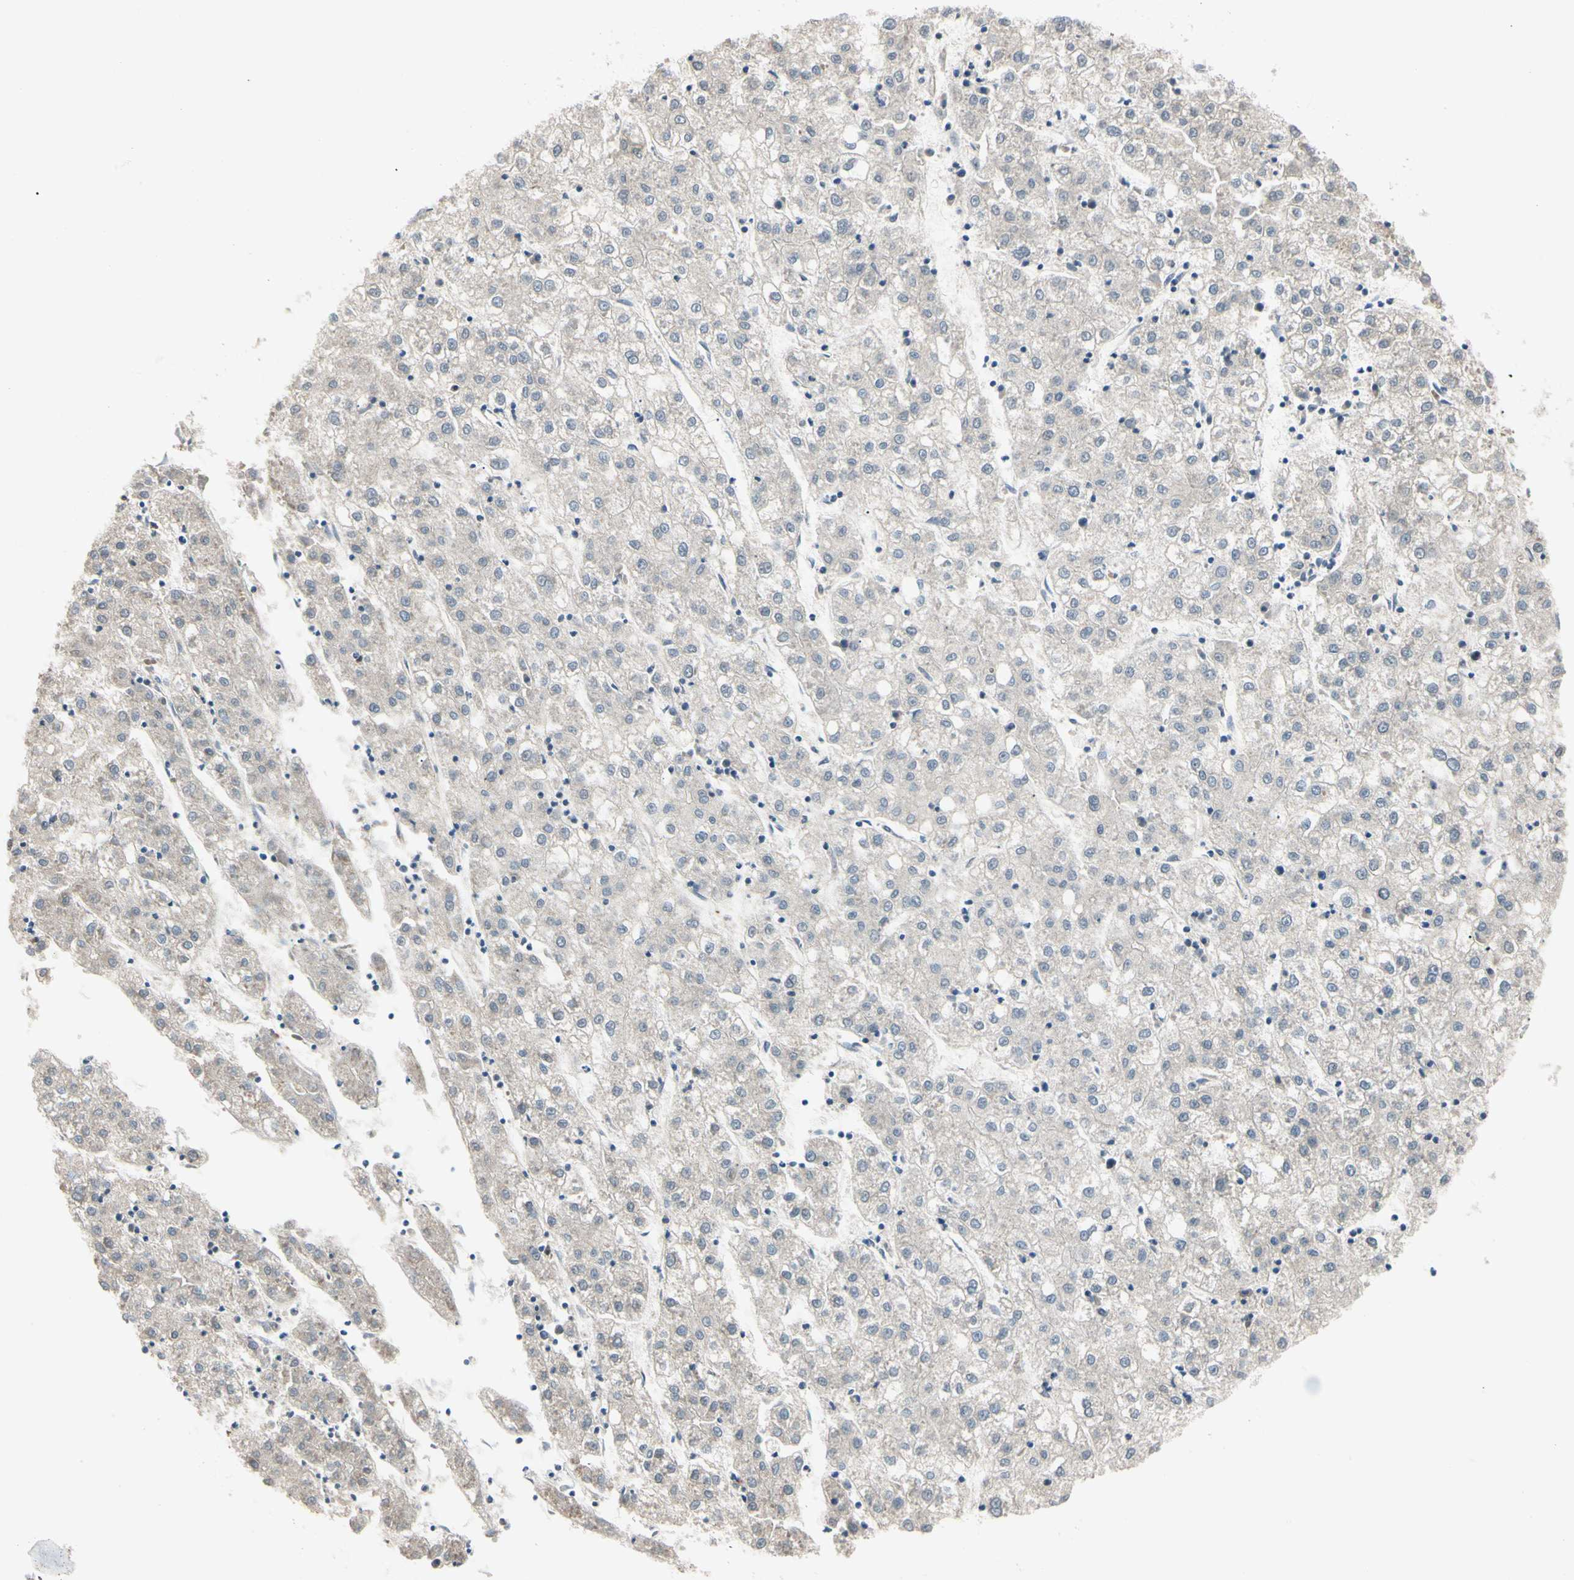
{"staining": {"intensity": "negative", "quantity": "none", "location": "none"}, "tissue": "liver cancer", "cell_type": "Tumor cells", "image_type": "cancer", "snomed": [{"axis": "morphology", "description": "Carcinoma, Hepatocellular, NOS"}, {"axis": "topography", "description": "Liver"}], "caption": "DAB (3,3'-diaminobenzidine) immunohistochemical staining of human liver cancer (hepatocellular carcinoma) displays no significant expression in tumor cells. (DAB immunohistochemistry with hematoxylin counter stain).", "gene": "RIOX2", "patient": {"sex": "male", "age": 72}}